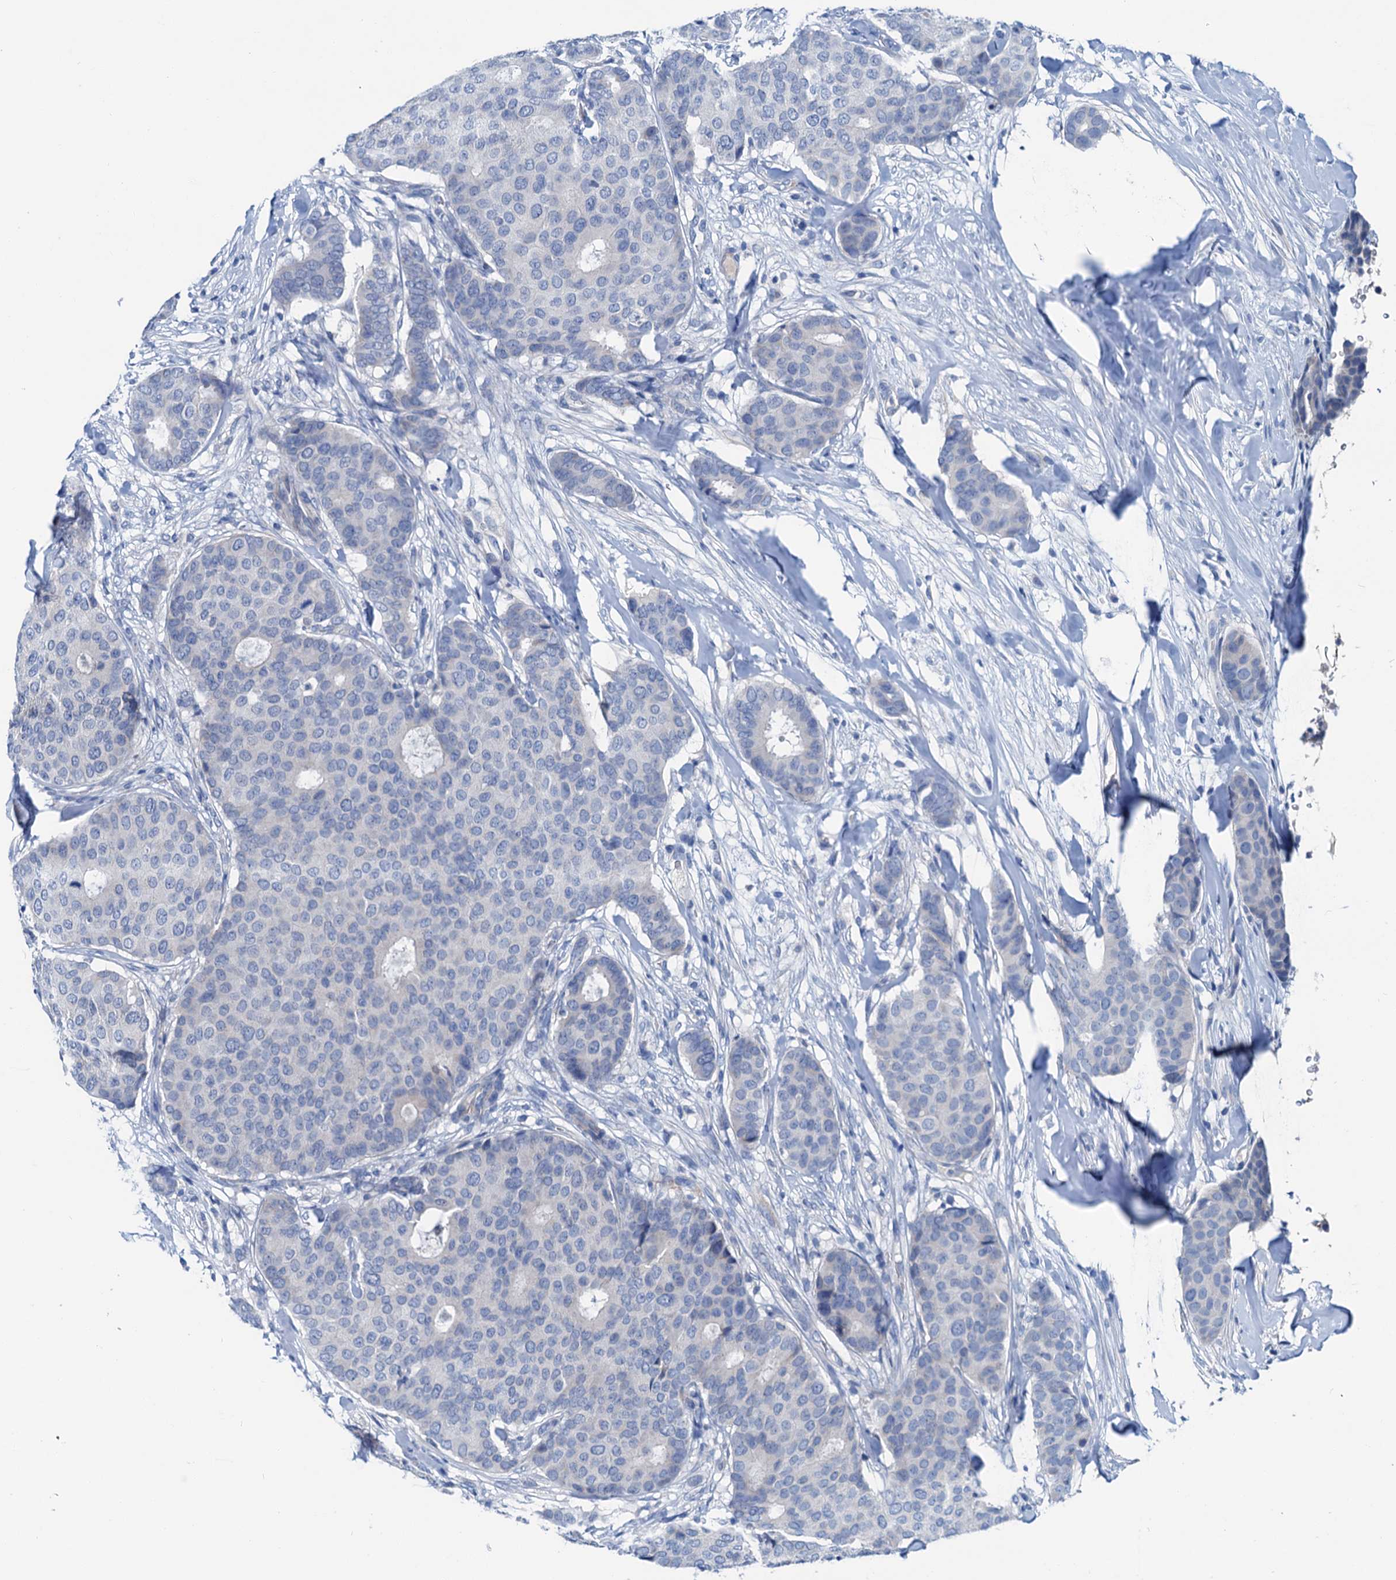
{"staining": {"intensity": "negative", "quantity": "none", "location": "none"}, "tissue": "breast cancer", "cell_type": "Tumor cells", "image_type": "cancer", "snomed": [{"axis": "morphology", "description": "Duct carcinoma"}, {"axis": "topography", "description": "Breast"}], "caption": "High power microscopy histopathology image of an immunohistochemistry image of intraductal carcinoma (breast), revealing no significant expression in tumor cells.", "gene": "KNDC1", "patient": {"sex": "female", "age": 75}}